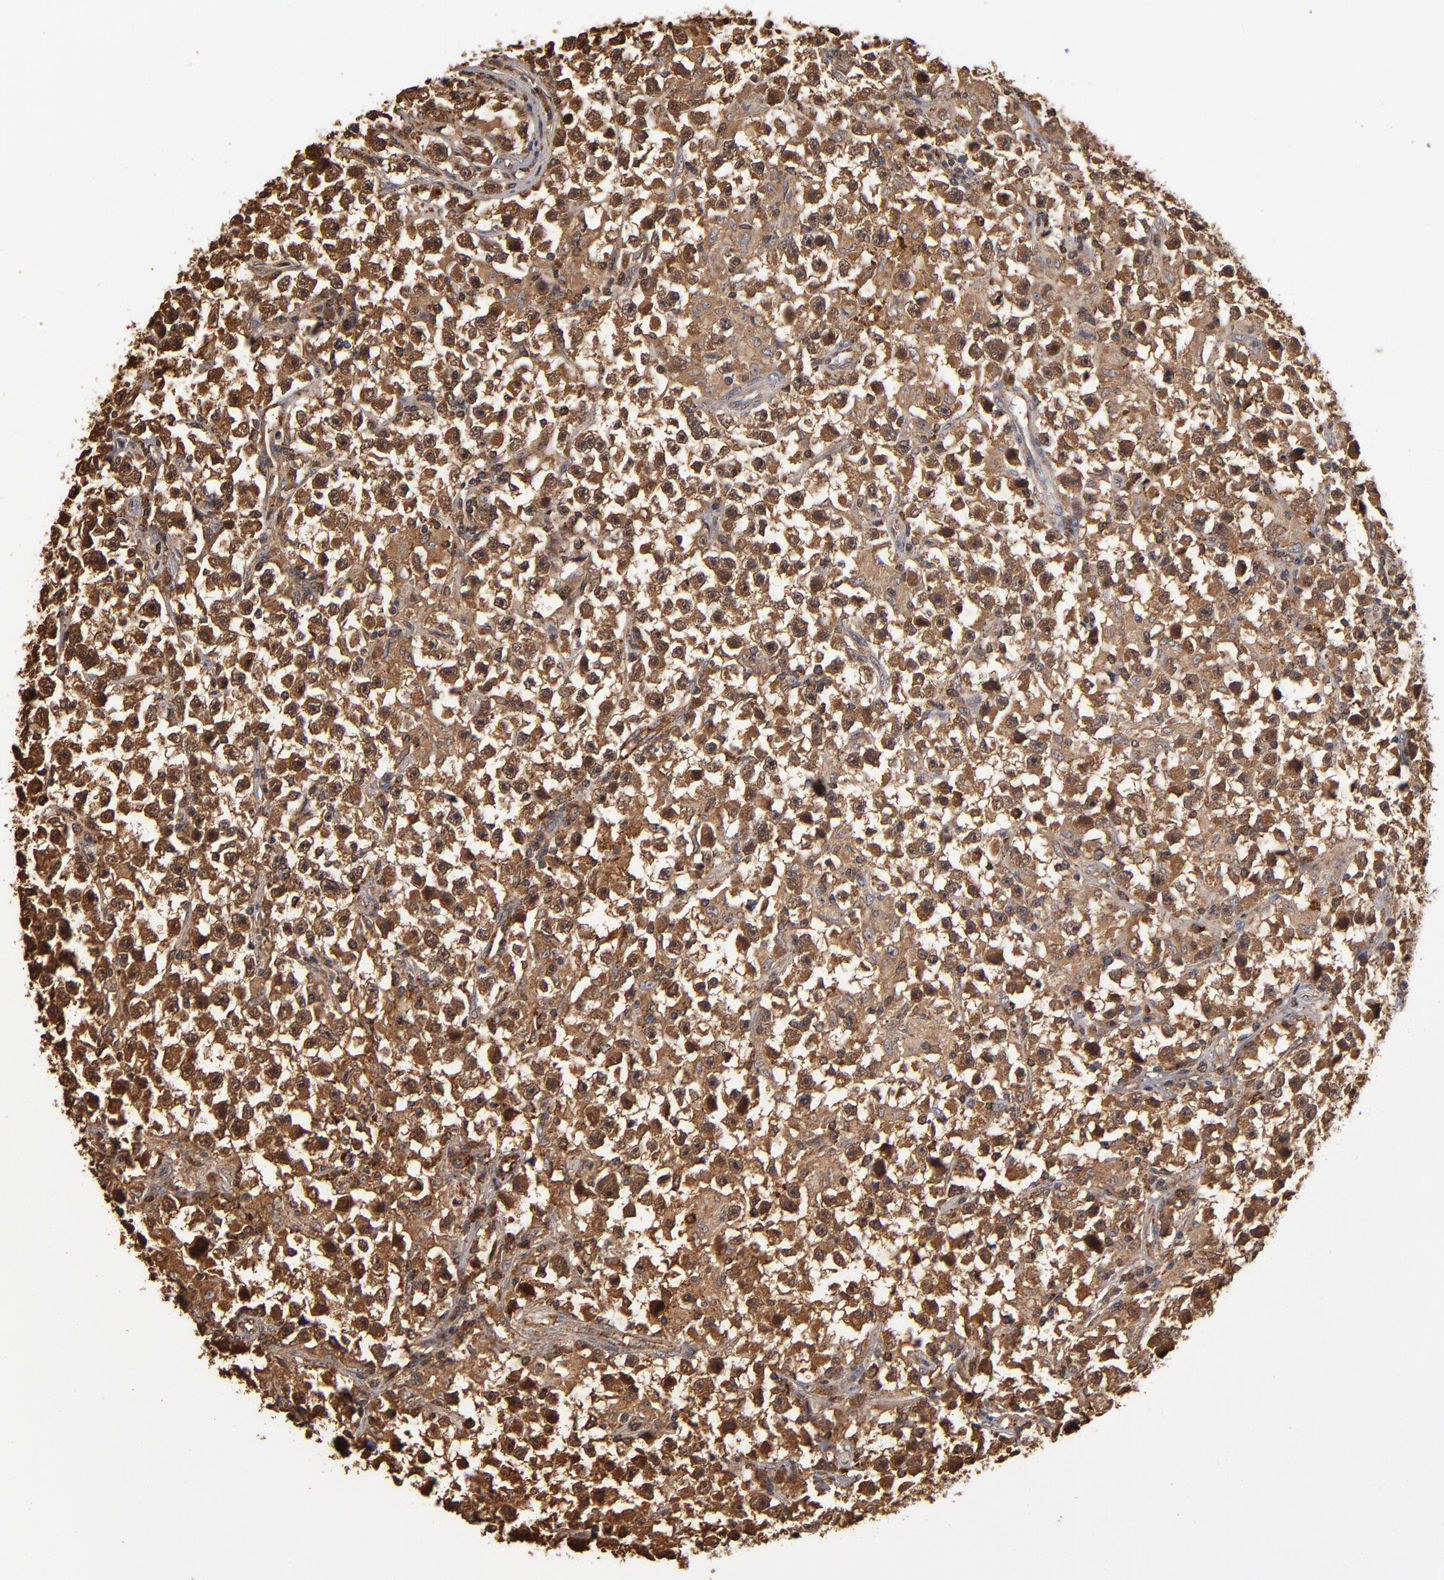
{"staining": {"intensity": "strong", "quantity": ">75%", "location": "cytoplasmic/membranous"}, "tissue": "testis cancer", "cell_type": "Tumor cells", "image_type": "cancer", "snomed": [{"axis": "morphology", "description": "Seminoma, NOS"}, {"axis": "topography", "description": "Testis"}], "caption": "Strong cytoplasmic/membranous protein positivity is appreciated in approximately >75% of tumor cells in testis cancer.", "gene": "ASB8", "patient": {"sex": "male", "age": 33}}